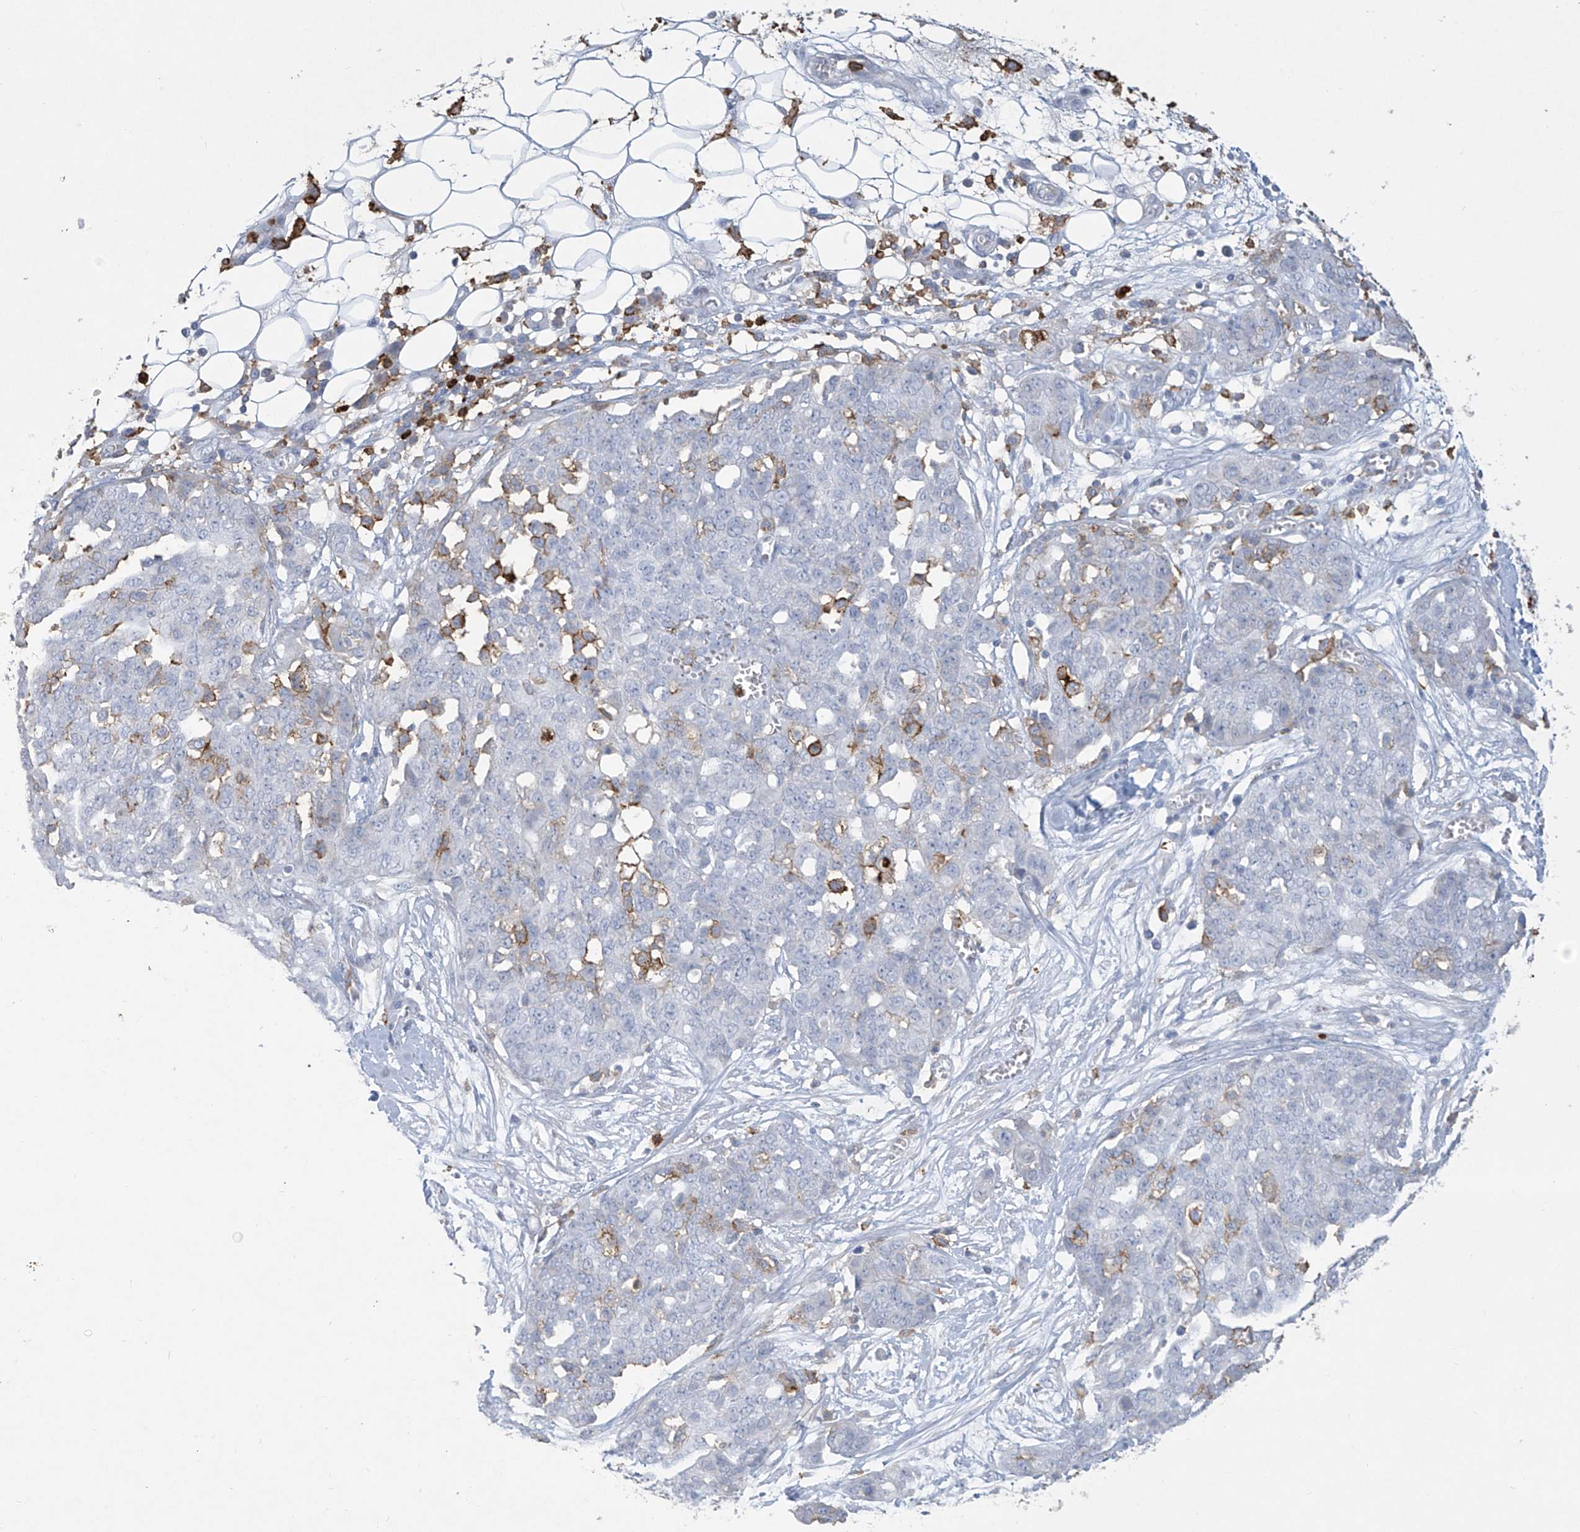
{"staining": {"intensity": "negative", "quantity": "none", "location": "none"}, "tissue": "ovarian cancer", "cell_type": "Tumor cells", "image_type": "cancer", "snomed": [{"axis": "morphology", "description": "Cystadenocarcinoma, serous, NOS"}, {"axis": "topography", "description": "Soft tissue"}, {"axis": "topography", "description": "Ovary"}], "caption": "DAB immunohistochemical staining of serous cystadenocarcinoma (ovarian) displays no significant expression in tumor cells.", "gene": "FCGR3A", "patient": {"sex": "female", "age": 57}}